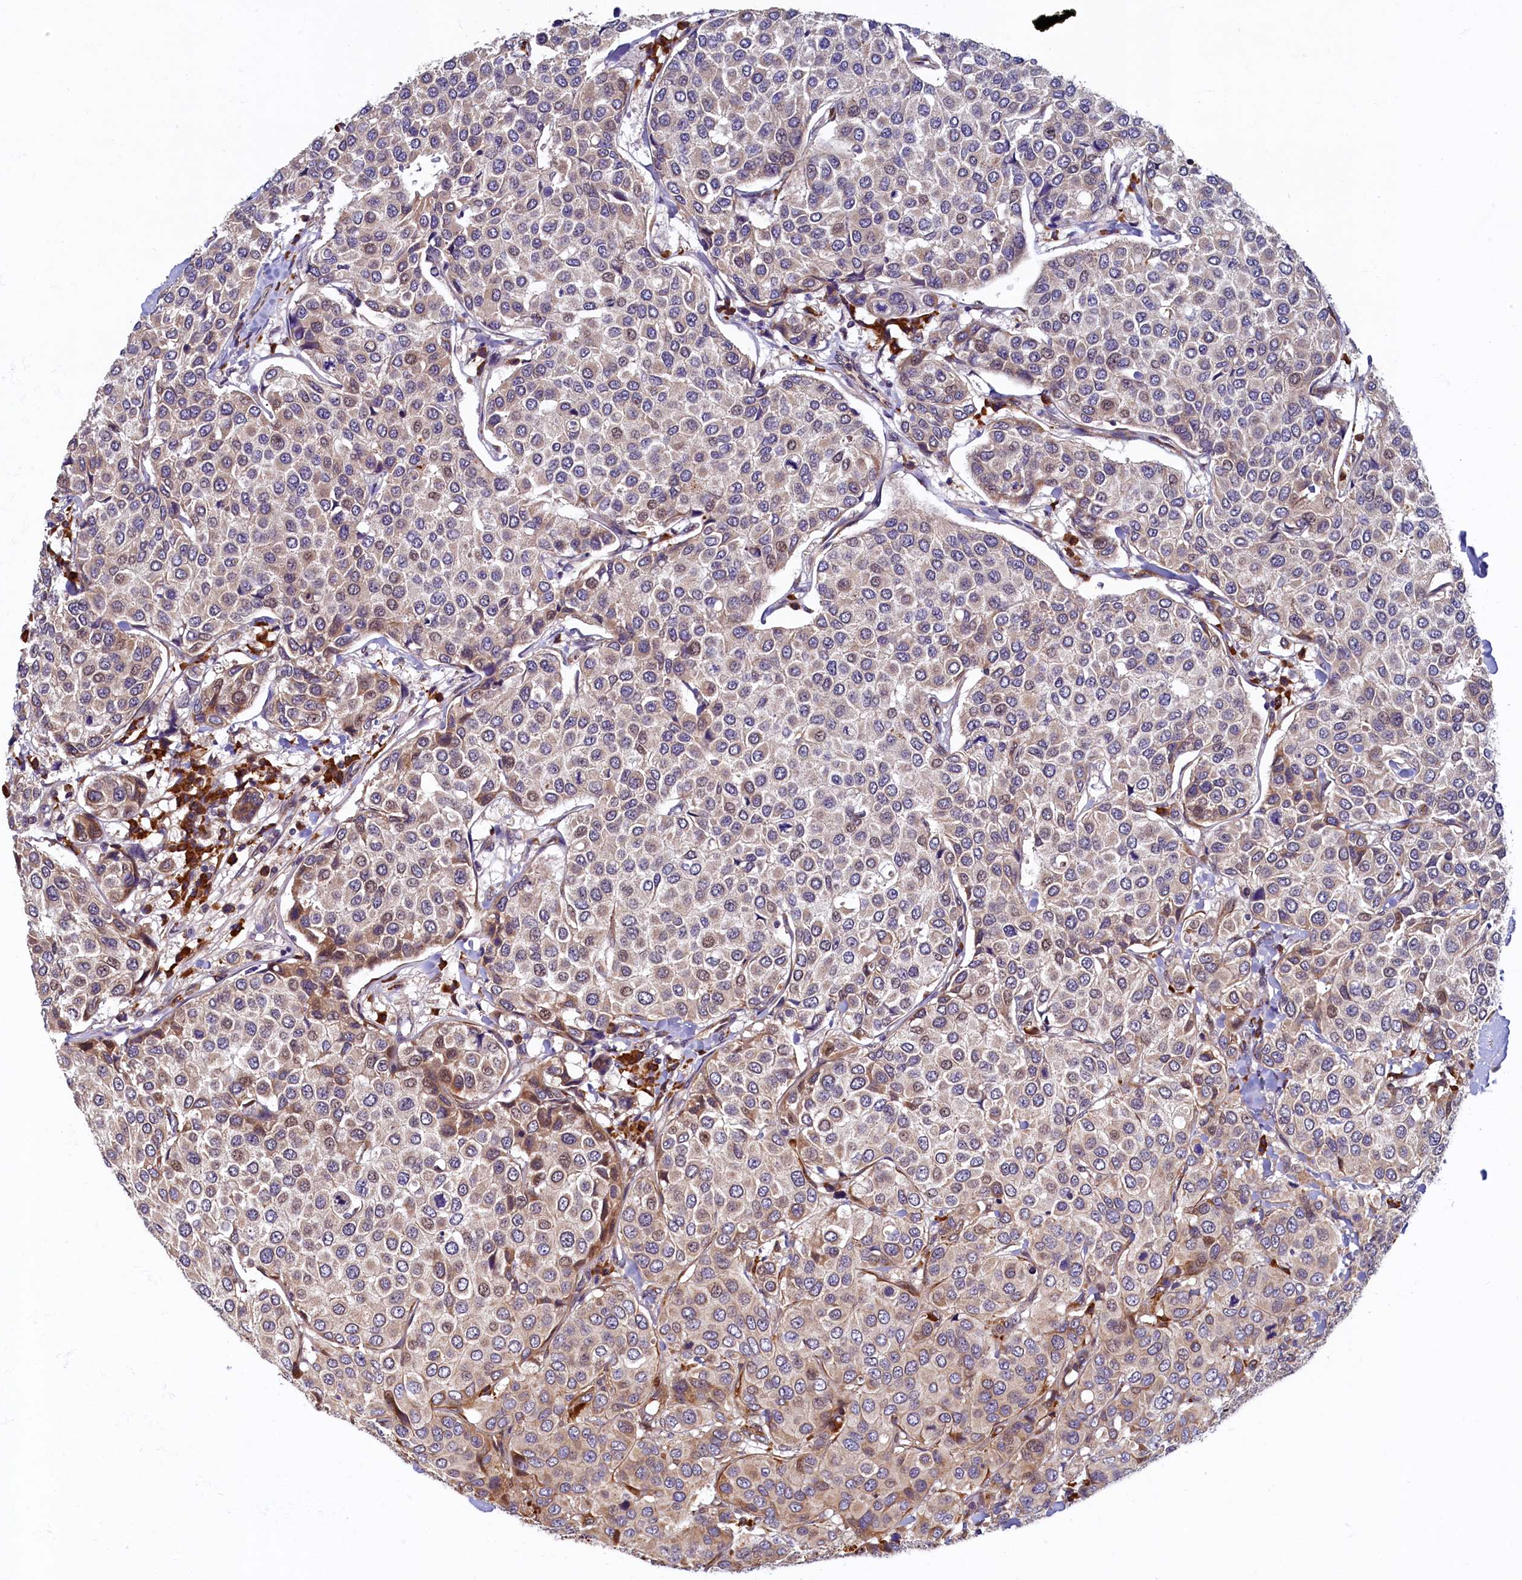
{"staining": {"intensity": "weak", "quantity": "<25%", "location": "cytoplasmic/membranous,nuclear"}, "tissue": "breast cancer", "cell_type": "Tumor cells", "image_type": "cancer", "snomed": [{"axis": "morphology", "description": "Duct carcinoma"}, {"axis": "topography", "description": "Breast"}], "caption": "This micrograph is of invasive ductal carcinoma (breast) stained with IHC to label a protein in brown with the nuclei are counter-stained blue. There is no expression in tumor cells.", "gene": "SLC16A14", "patient": {"sex": "female", "age": 55}}